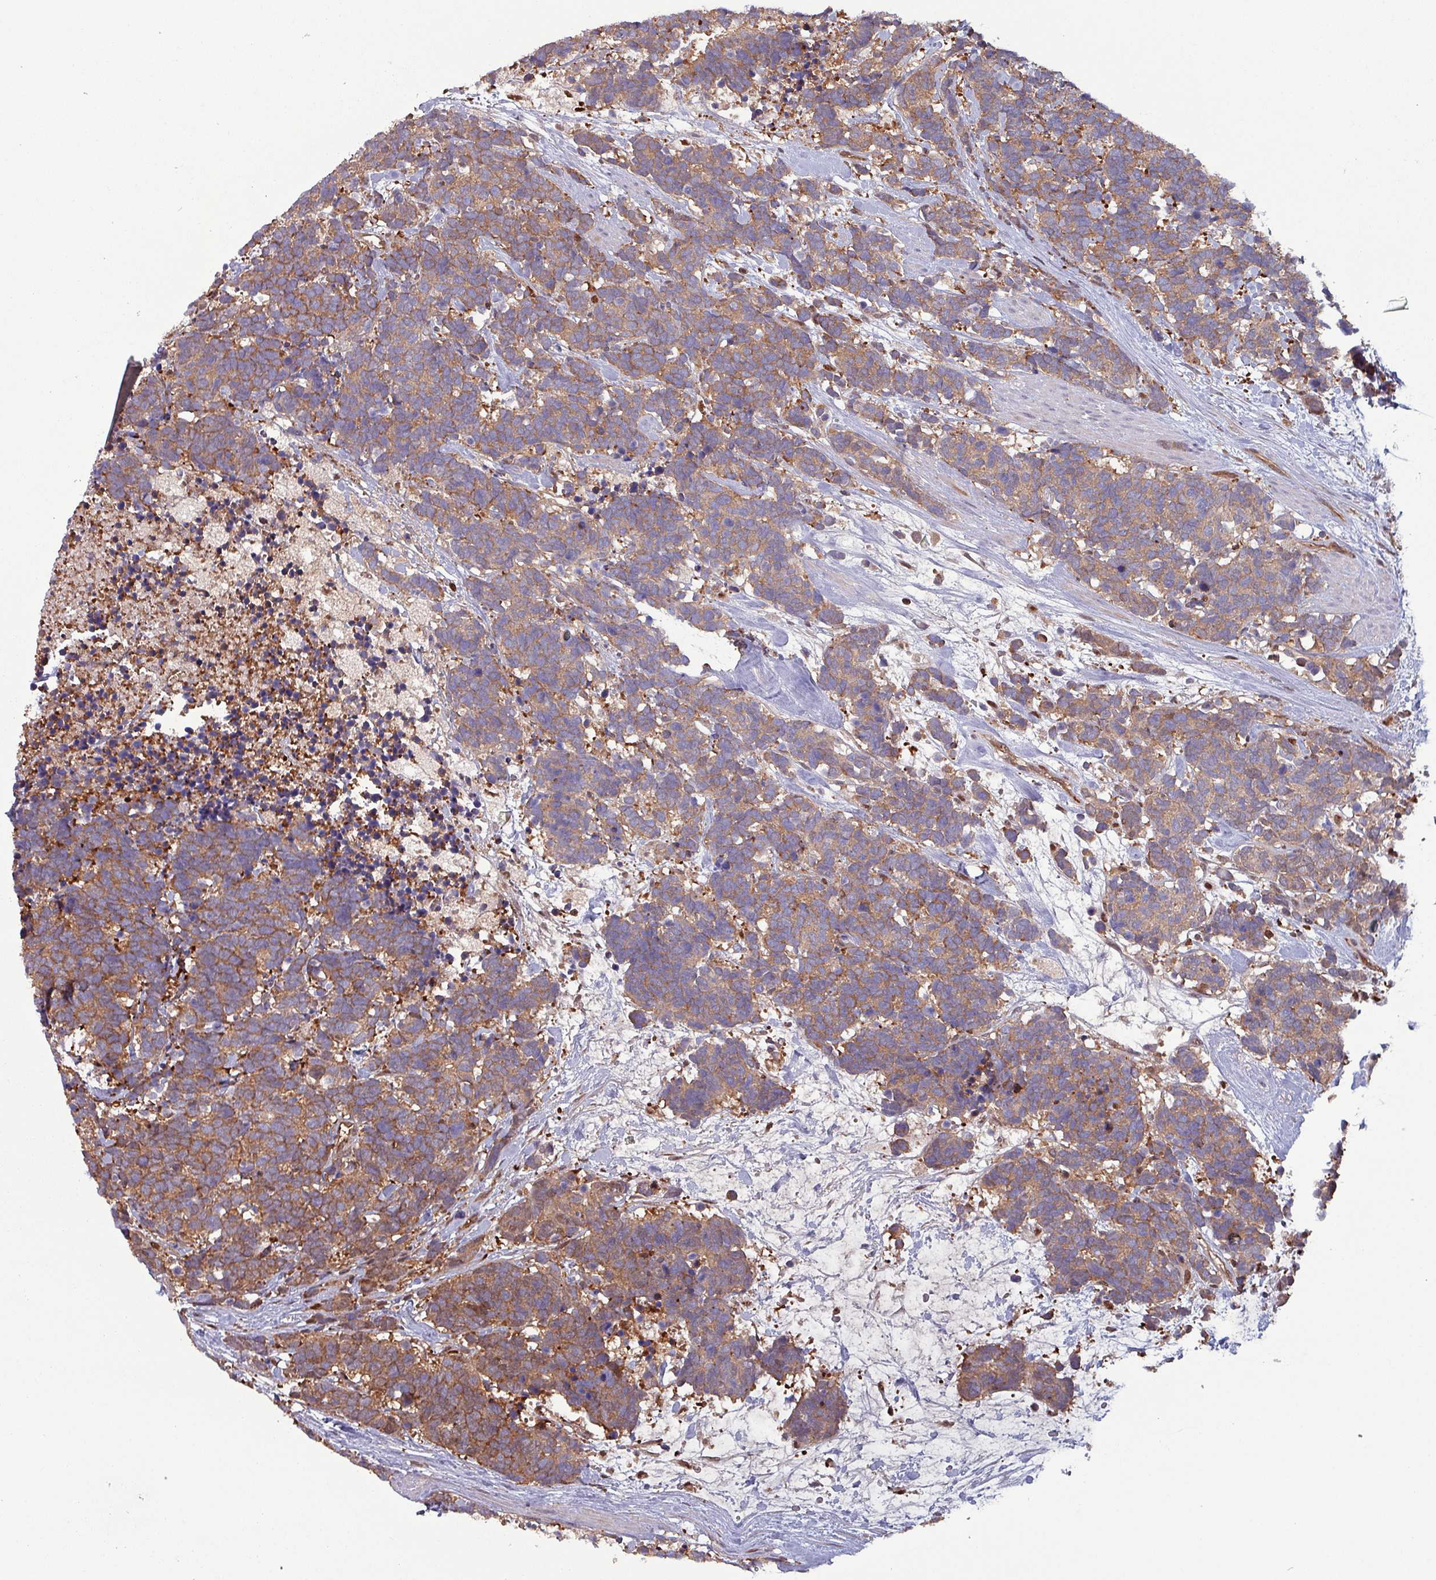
{"staining": {"intensity": "moderate", "quantity": ">75%", "location": "cytoplasmic/membranous"}, "tissue": "carcinoid", "cell_type": "Tumor cells", "image_type": "cancer", "snomed": [{"axis": "morphology", "description": "Carcinoma, NOS"}, {"axis": "morphology", "description": "Carcinoid, malignant, NOS"}, {"axis": "topography", "description": "Prostate"}], "caption": "High-power microscopy captured an immunohistochemistry micrograph of carcinoma, revealing moderate cytoplasmic/membranous positivity in about >75% of tumor cells. (brown staining indicates protein expression, while blue staining denotes nuclei).", "gene": "PSMB8", "patient": {"sex": "male", "age": 57}}